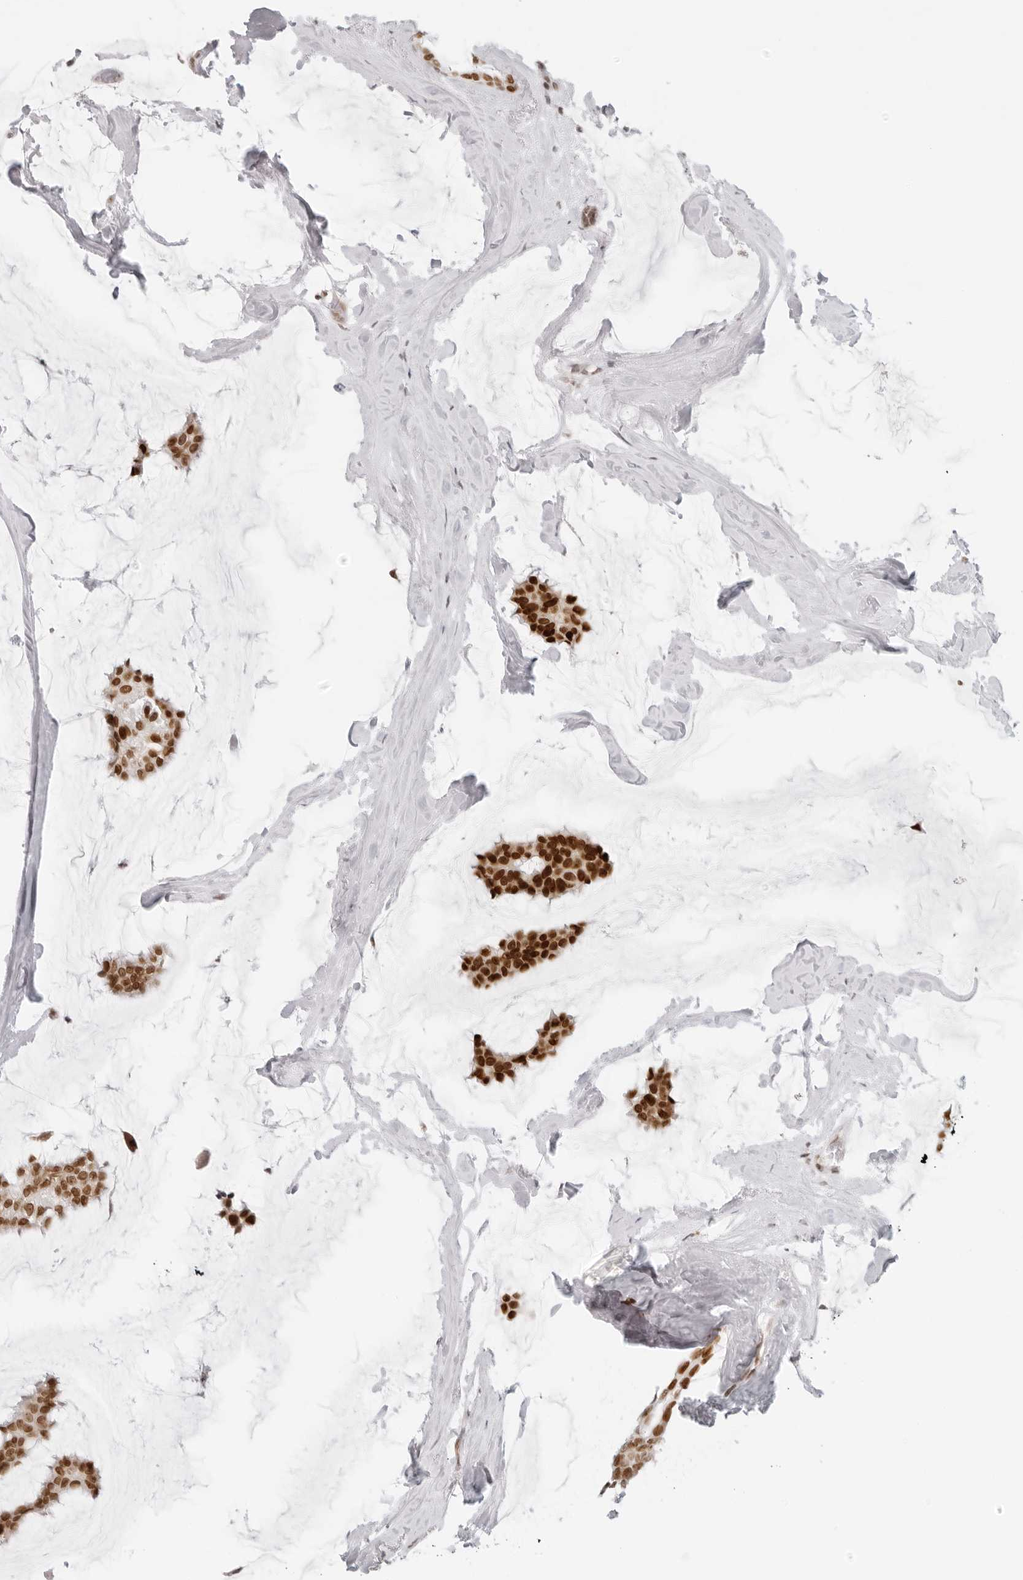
{"staining": {"intensity": "strong", "quantity": ">75%", "location": "nuclear"}, "tissue": "breast cancer", "cell_type": "Tumor cells", "image_type": "cancer", "snomed": [{"axis": "morphology", "description": "Duct carcinoma"}, {"axis": "topography", "description": "Breast"}], "caption": "Brown immunohistochemical staining in human breast cancer (invasive ductal carcinoma) exhibits strong nuclear expression in approximately >75% of tumor cells. (DAB (3,3'-diaminobenzidine) IHC with brightfield microscopy, high magnification).", "gene": "RCC1", "patient": {"sex": "female", "age": 93}}